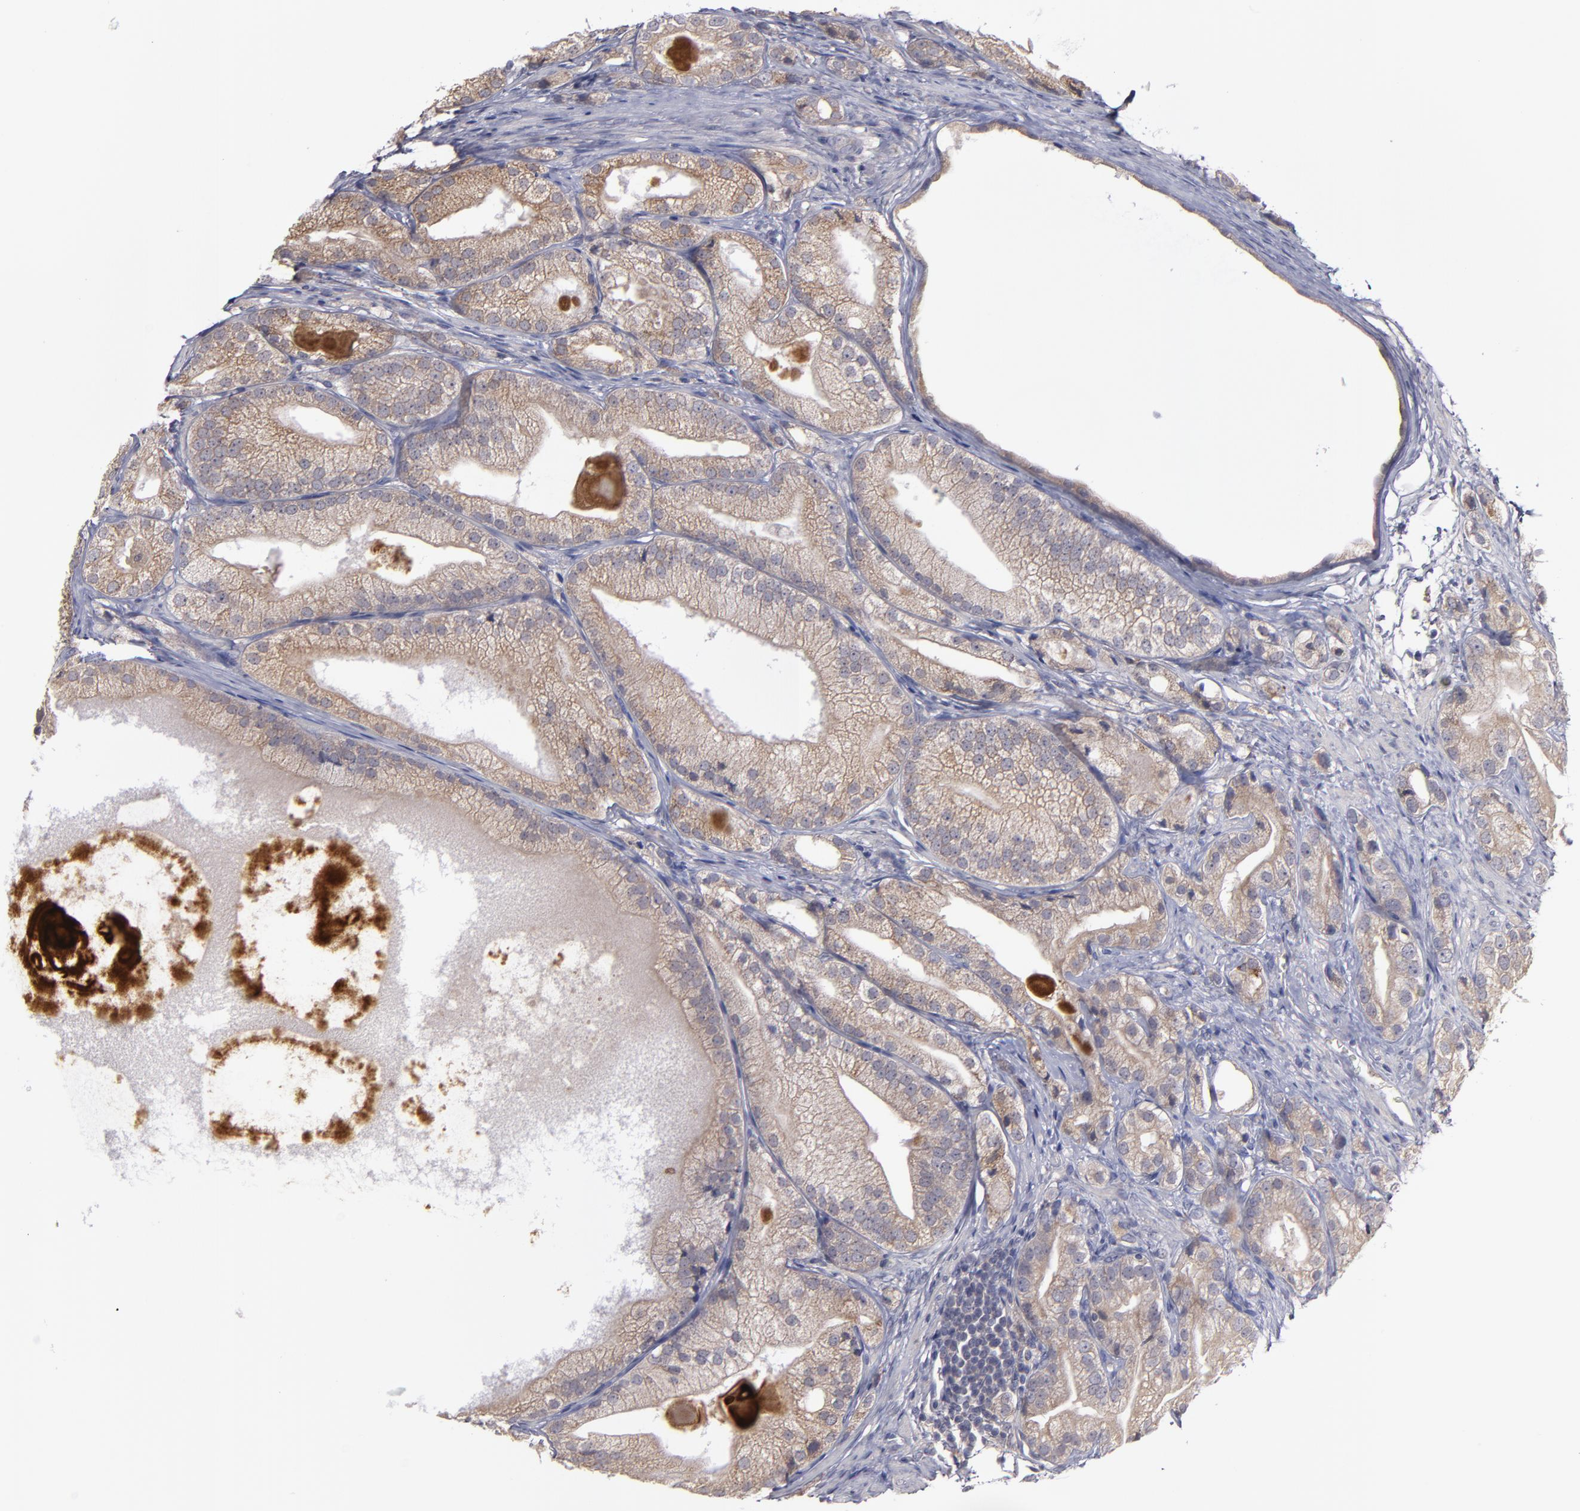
{"staining": {"intensity": "weak", "quantity": ">75%", "location": "cytoplasmic/membranous"}, "tissue": "prostate cancer", "cell_type": "Tumor cells", "image_type": "cancer", "snomed": [{"axis": "morphology", "description": "Adenocarcinoma, Low grade"}, {"axis": "topography", "description": "Prostate"}], "caption": "A brown stain shows weak cytoplasmic/membranous staining of a protein in human prostate low-grade adenocarcinoma tumor cells.", "gene": "MMP11", "patient": {"sex": "male", "age": 69}}